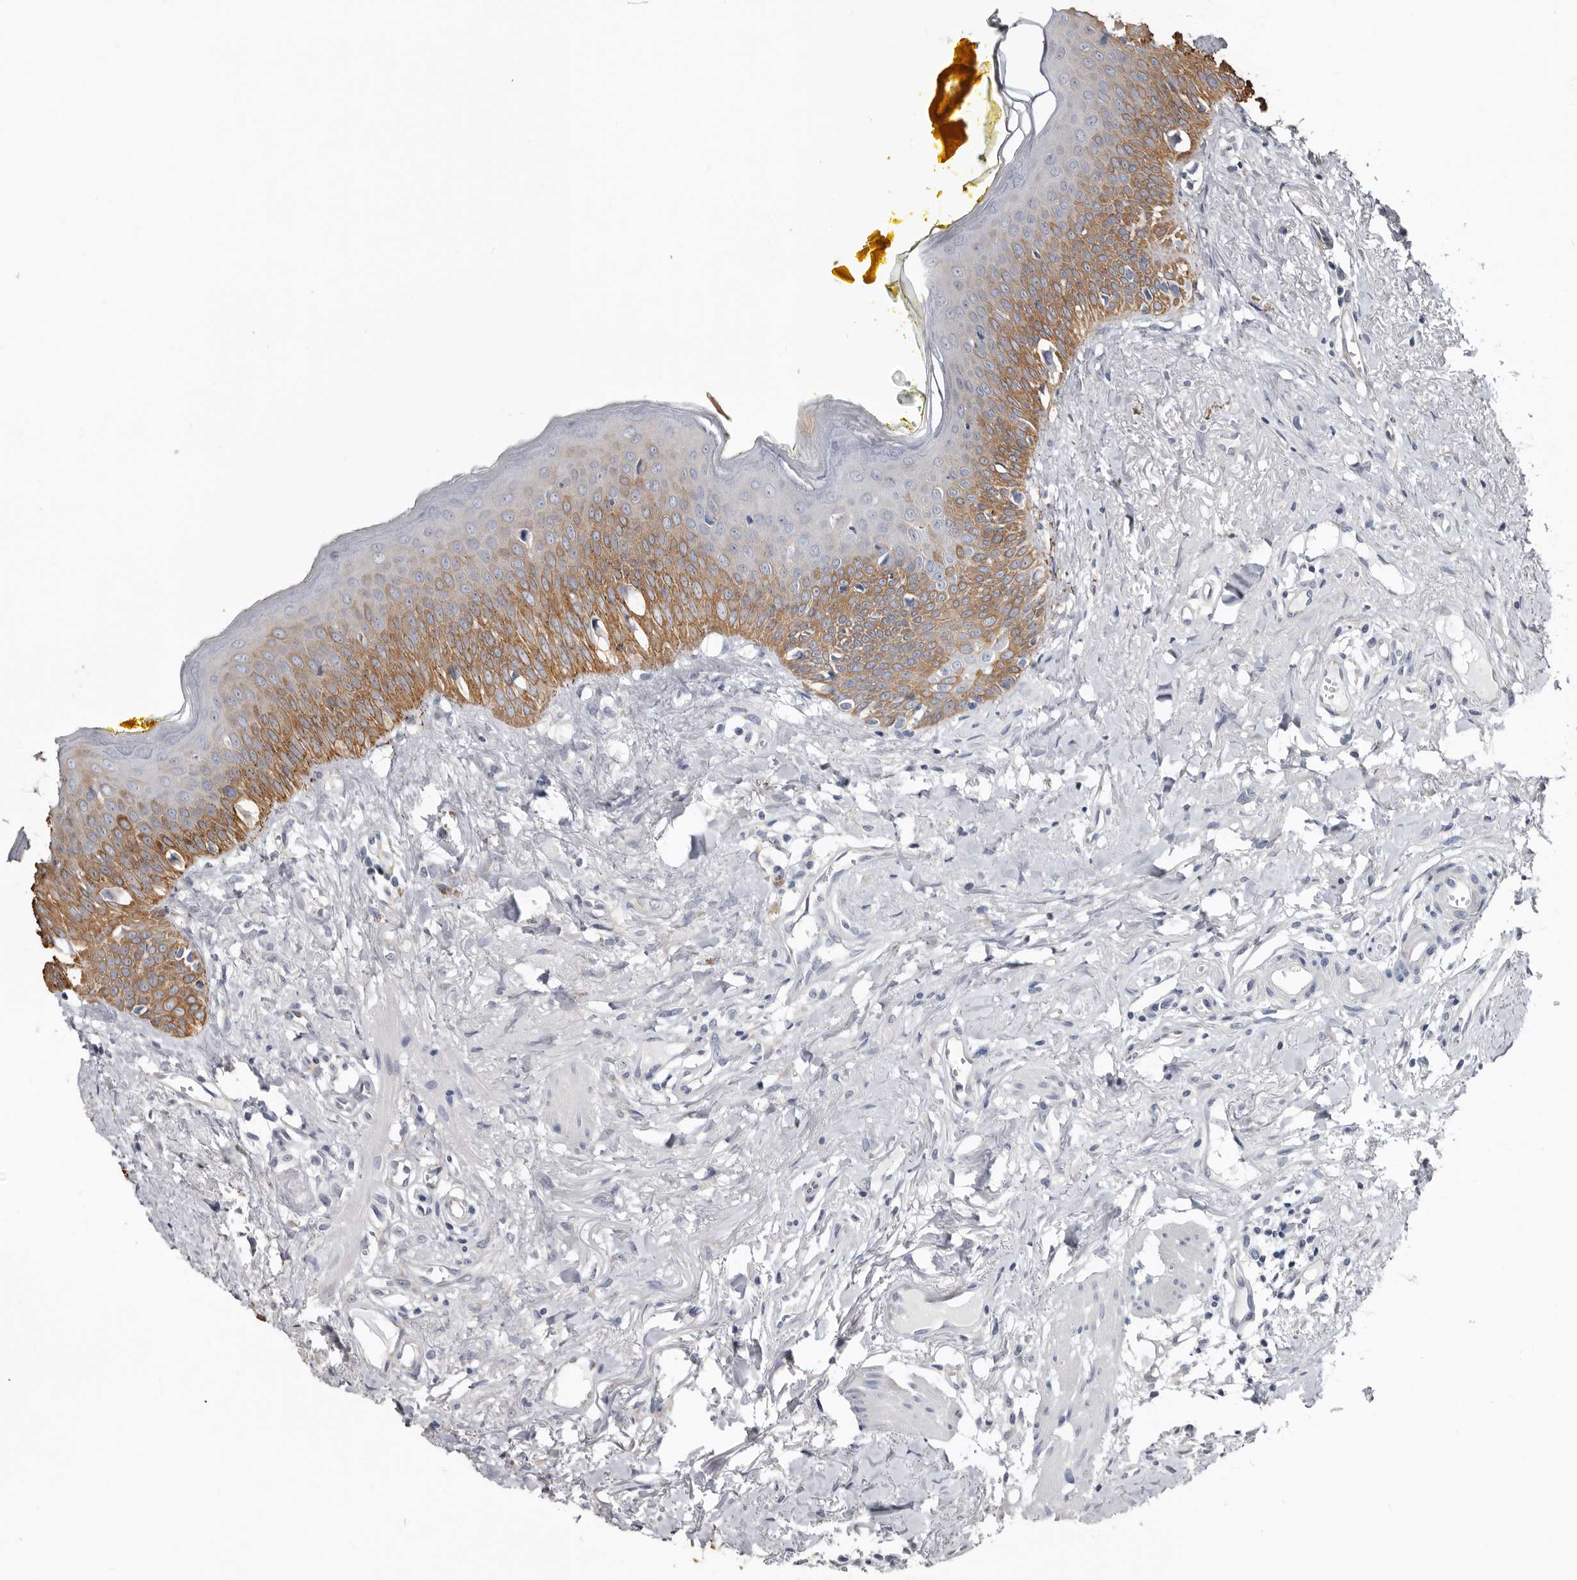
{"staining": {"intensity": "moderate", "quantity": "25%-75%", "location": "cytoplasmic/membranous"}, "tissue": "oral mucosa", "cell_type": "Squamous epithelial cells", "image_type": "normal", "snomed": [{"axis": "morphology", "description": "Normal tissue, NOS"}, {"axis": "topography", "description": "Oral tissue"}], "caption": "Oral mucosa was stained to show a protein in brown. There is medium levels of moderate cytoplasmic/membranous positivity in about 25%-75% of squamous epithelial cells. The staining was performed using DAB (3,3'-diaminobenzidine), with brown indicating positive protein expression. Nuclei are stained blue with hematoxylin.", "gene": "MRPL18", "patient": {"sex": "female", "age": 70}}